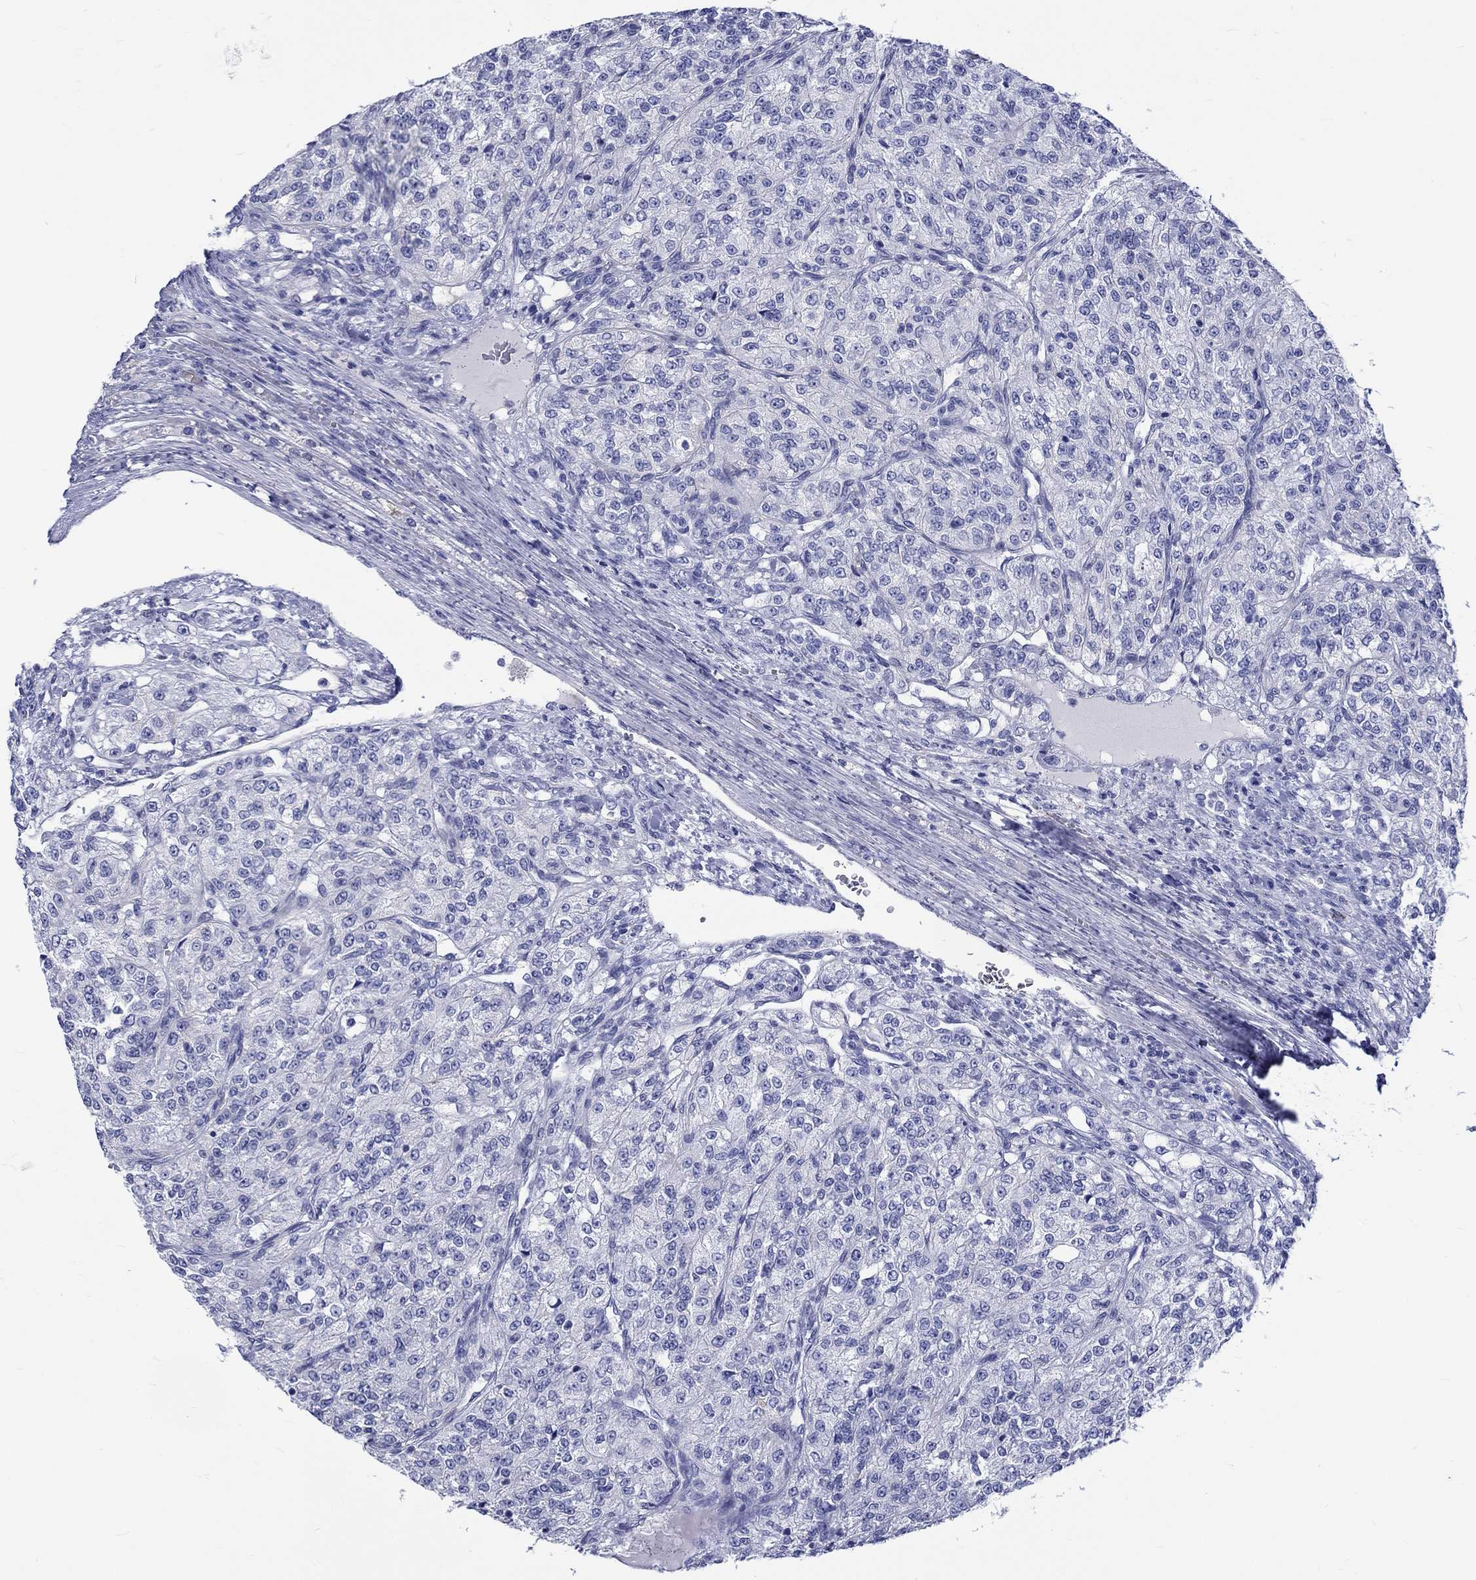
{"staining": {"intensity": "negative", "quantity": "none", "location": "none"}, "tissue": "renal cancer", "cell_type": "Tumor cells", "image_type": "cancer", "snomed": [{"axis": "morphology", "description": "Adenocarcinoma, NOS"}, {"axis": "topography", "description": "Kidney"}], "caption": "This is an immunohistochemistry photomicrograph of human renal adenocarcinoma. There is no positivity in tumor cells.", "gene": "SH2D7", "patient": {"sex": "female", "age": 63}}